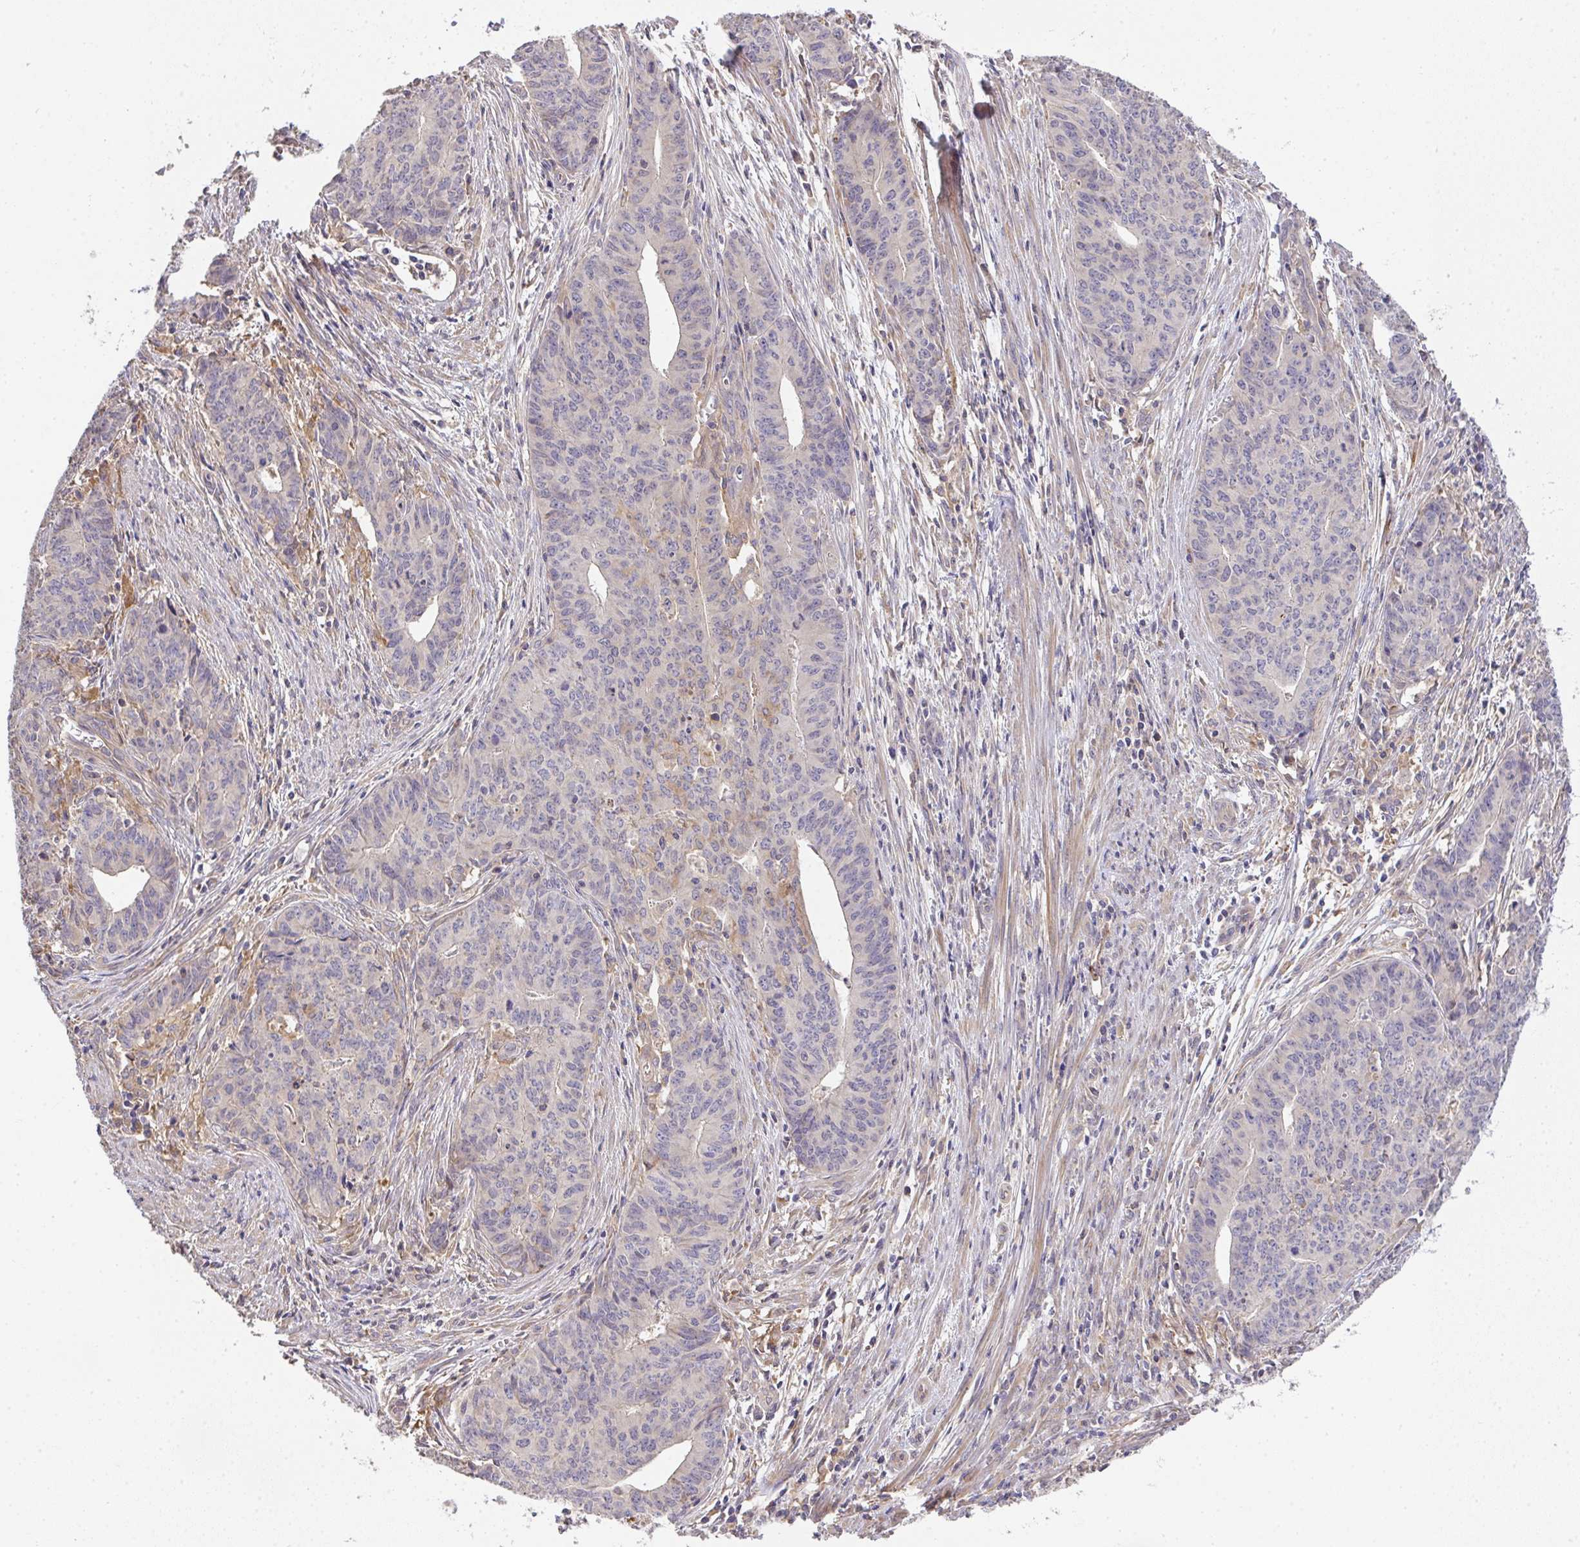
{"staining": {"intensity": "weak", "quantity": "<25%", "location": "cytoplasmic/membranous"}, "tissue": "endometrial cancer", "cell_type": "Tumor cells", "image_type": "cancer", "snomed": [{"axis": "morphology", "description": "Adenocarcinoma, NOS"}, {"axis": "topography", "description": "Endometrium"}], "caption": "High magnification brightfield microscopy of endometrial cancer (adenocarcinoma) stained with DAB (3,3'-diaminobenzidine) (brown) and counterstained with hematoxylin (blue): tumor cells show no significant expression.", "gene": "EEF1AKMT1", "patient": {"sex": "female", "age": 59}}